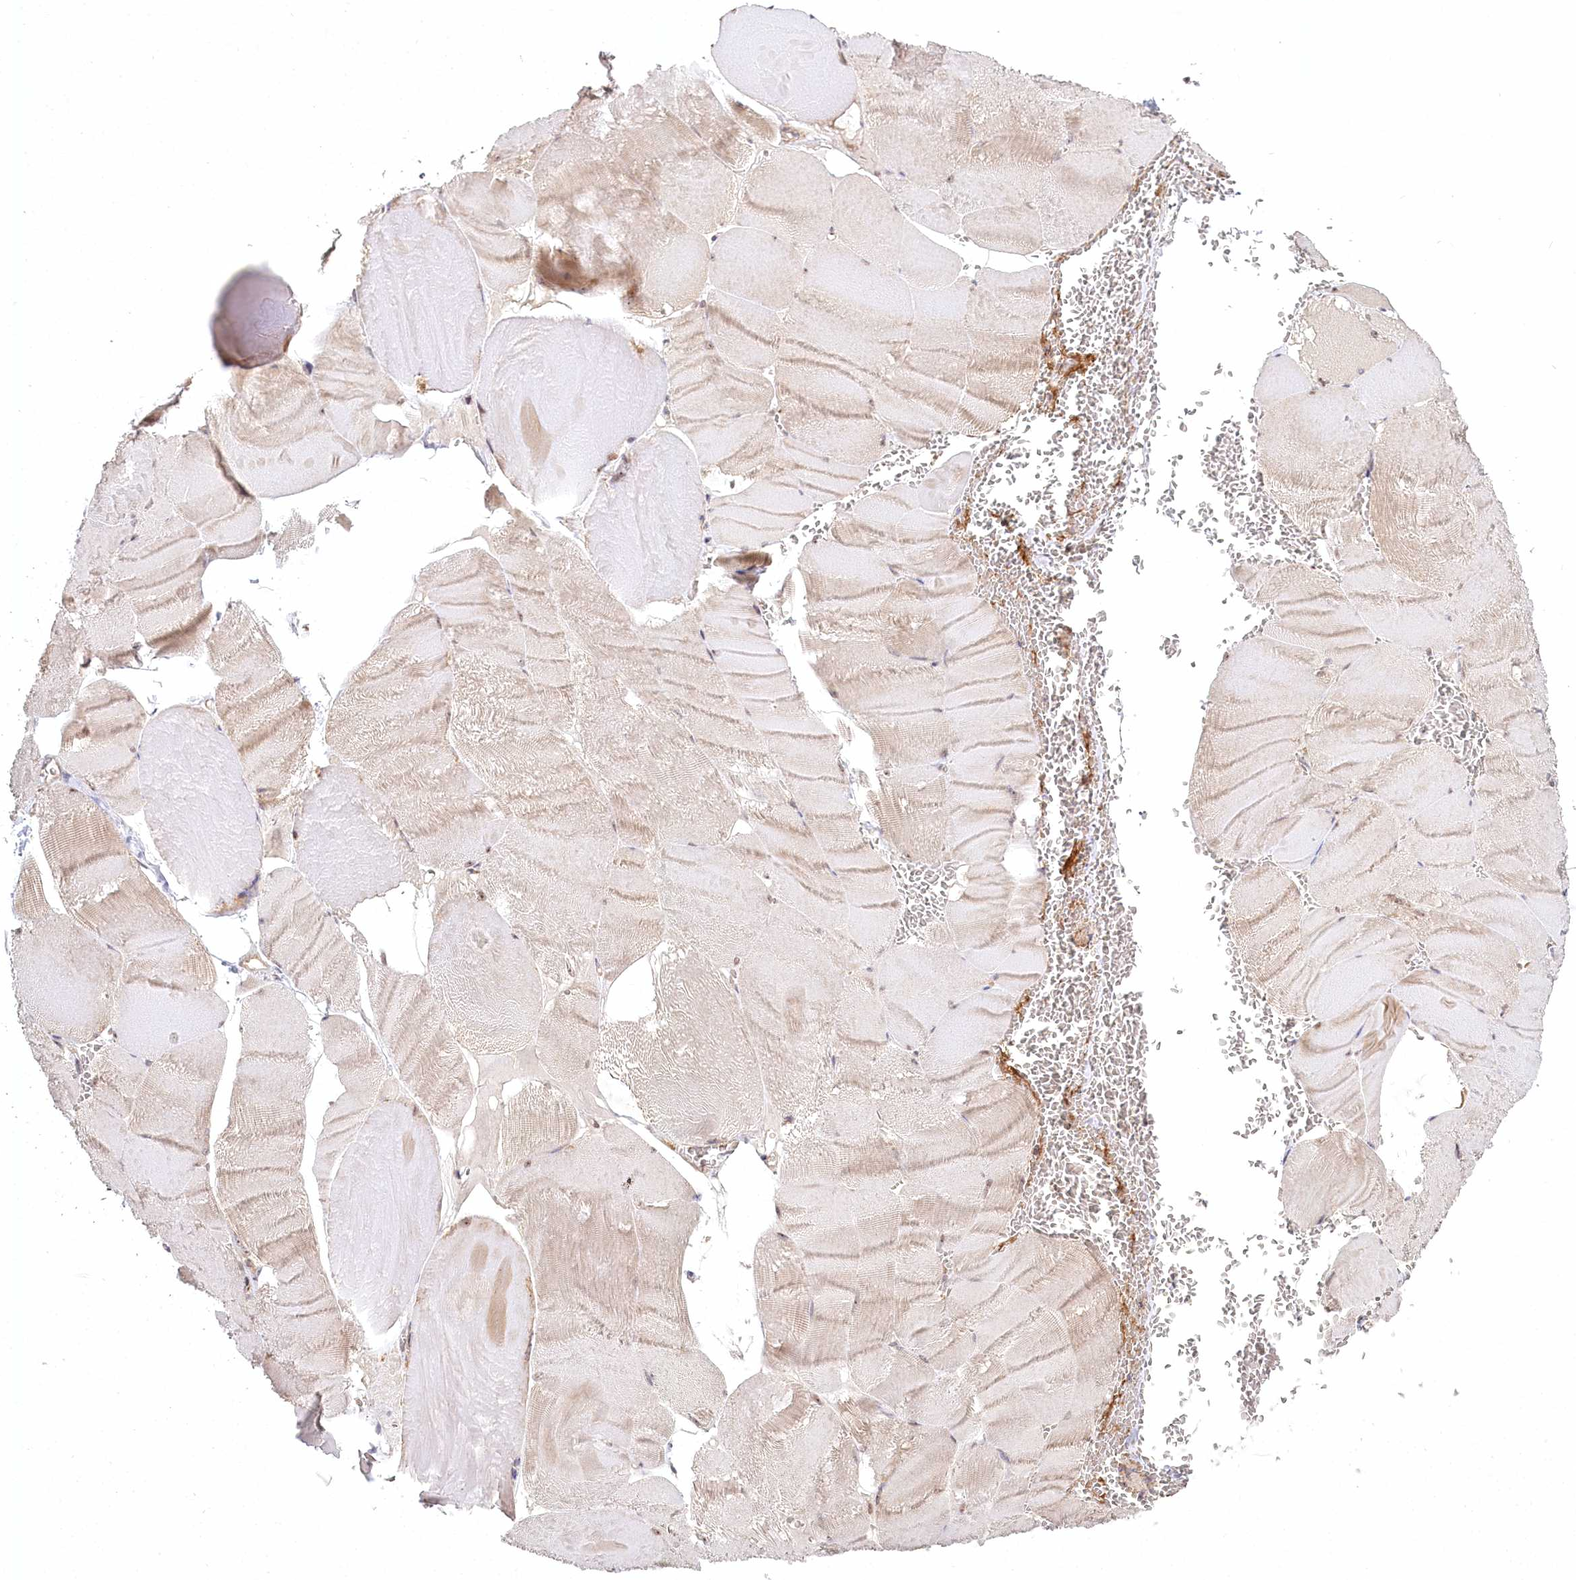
{"staining": {"intensity": "weak", "quantity": "25%-75%", "location": "cytoplasmic/membranous"}, "tissue": "skeletal muscle", "cell_type": "Myocytes", "image_type": "normal", "snomed": [{"axis": "morphology", "description": "Normal tissue, NOS"}, {"axis": "morphology", "description": "Basal cell carcinoma"}, {"axis": "topography", "description": "Skeletal muscle"}], "caption": "An immunohistochemistry photomicrograph of normal tissue is shown. Protein staining in brown highlights weak cytoplasmic/membranous positivity in skeletal muscle within myocytes. Ihc stains the protein of interest in brown and the nuclei are stained blue.", "gene": "RTN4IP1", "patient": {"sex": "female", "age": 64}}